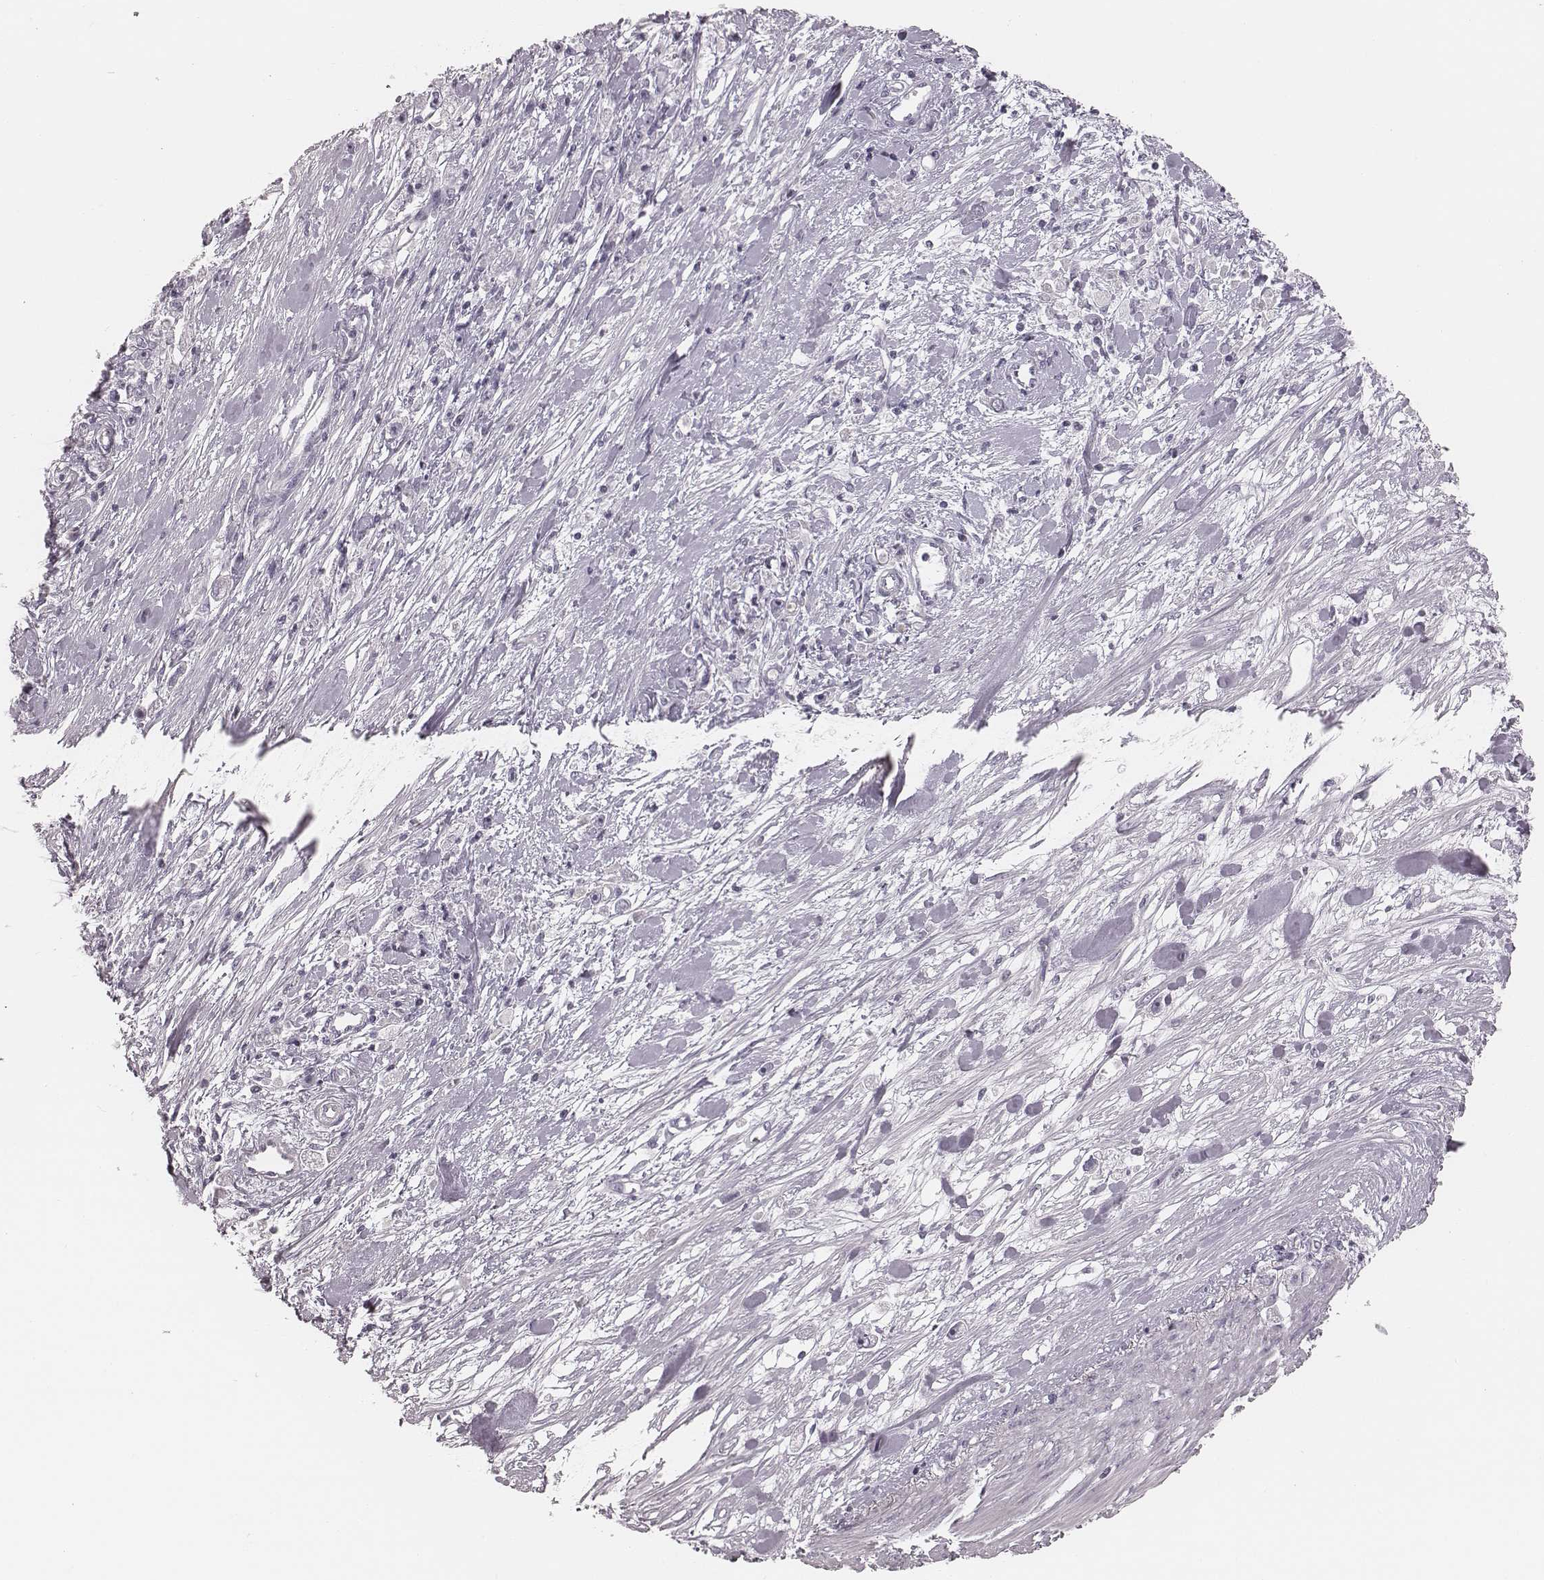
{"staining": {"intensity": "negative", "quantity": "none", "location": "none"}, "tissue": "stomach cancer", "cell_type": "Tumor cells", "image_type": "cancer", "snomed": [{"axis": "morphology", "description": "Adenocarcinoma, NOS"}, {"axis": "topography", "description": "Stomach"}], "caption": "Immunohistochemistry of human stomach cancer exhibits no positivity in tumor cells.", "gene": "S100Z", "patient": {"sex": "female", "age": 59}}